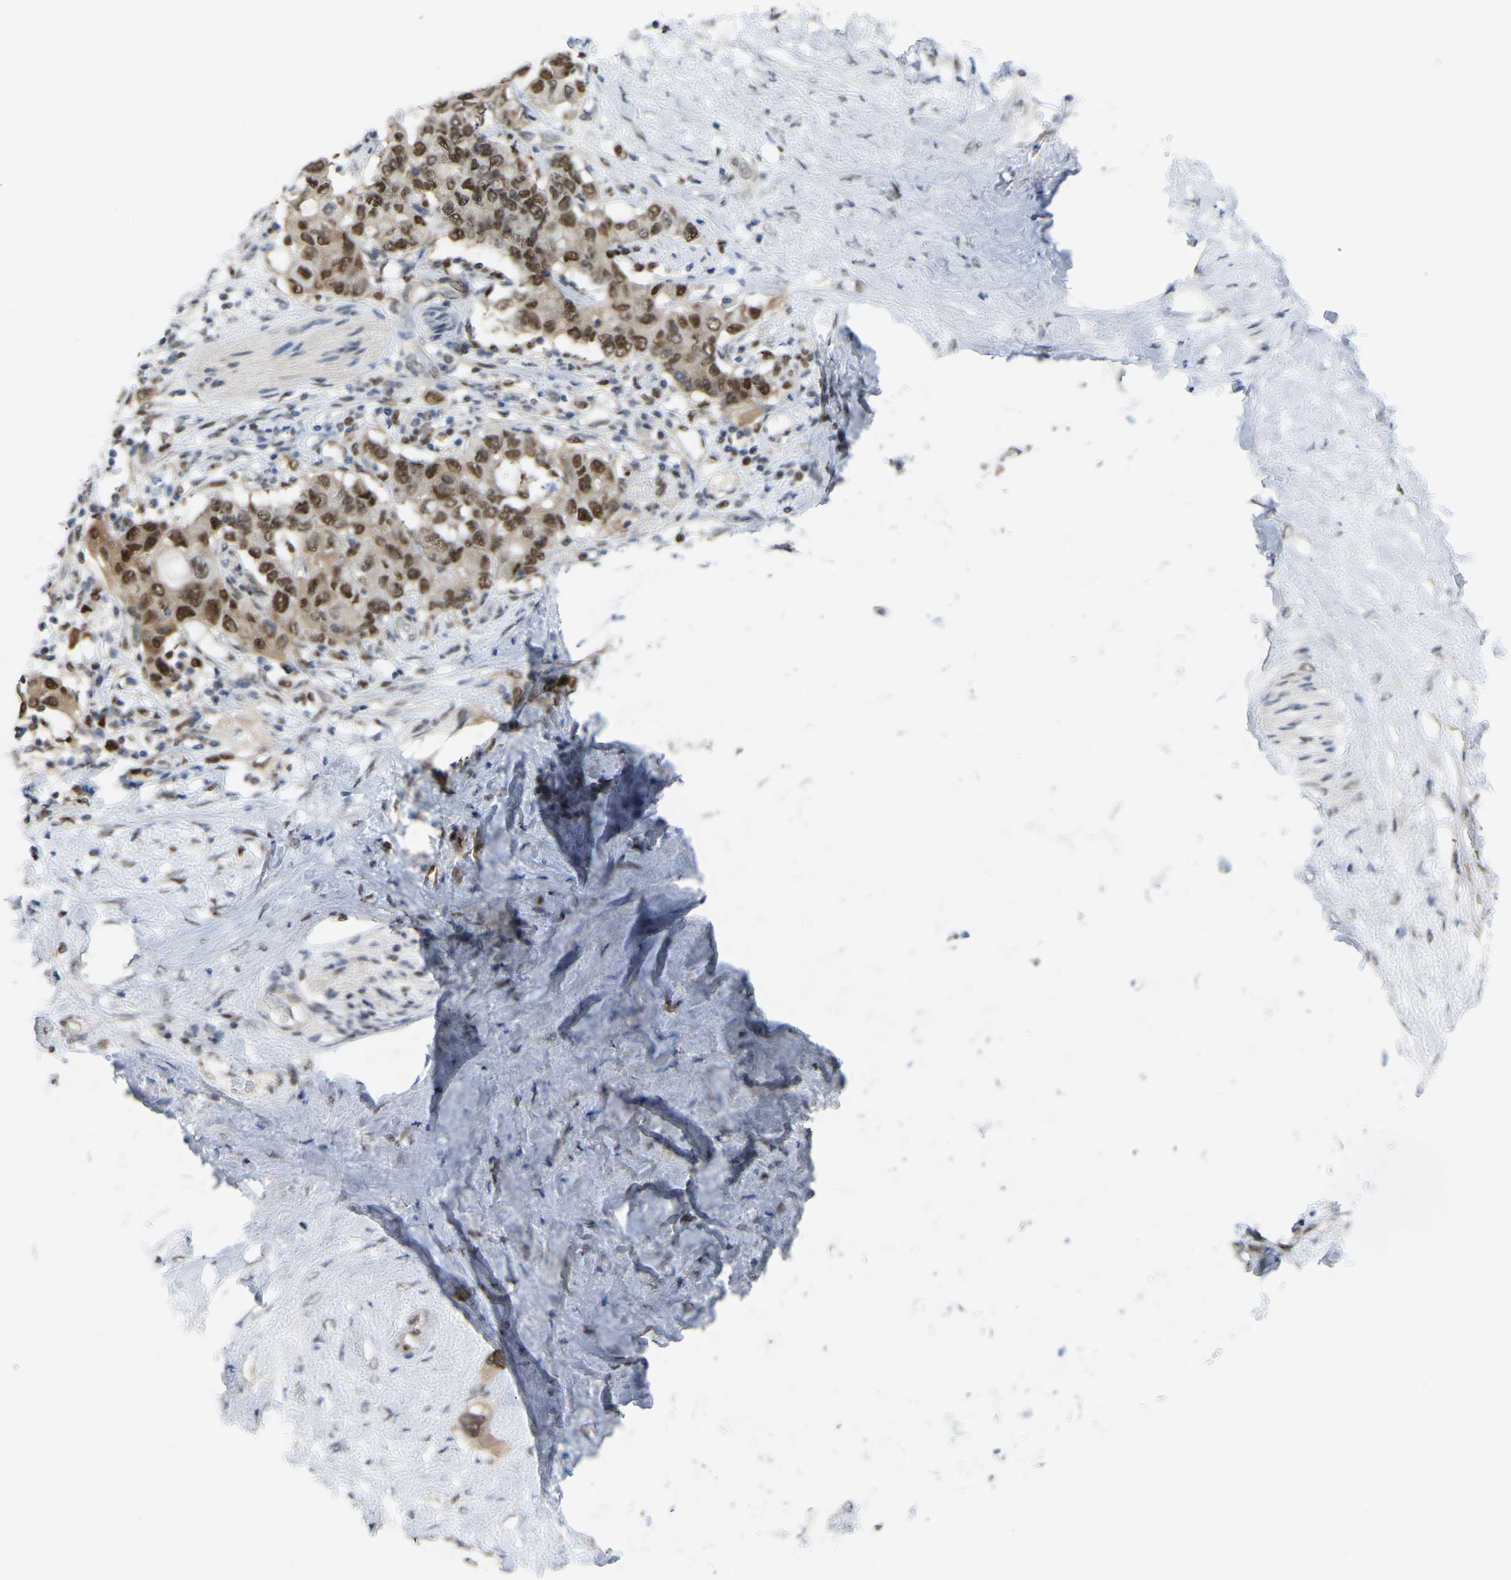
{"staining": {"intensity": "moderate", "quantity": ">75%", "location": "nuclear"}, "tissue": "pancreatic cancer", "cell_type": "Tumor cells", "image_type": "cancer", "snomed": [{"axis": "morphology", "description": "Adenocarcinoma, NOS"}, {"axis": "topography", "description": "Pancreas"}], "caption": "Tumor cells reveal moderate nuclear staining in approximately >75% of cells in pancreatic adenocarcinoma.", "gene": "KLRG2", "patient": {"sex": "female", "age": 56}}